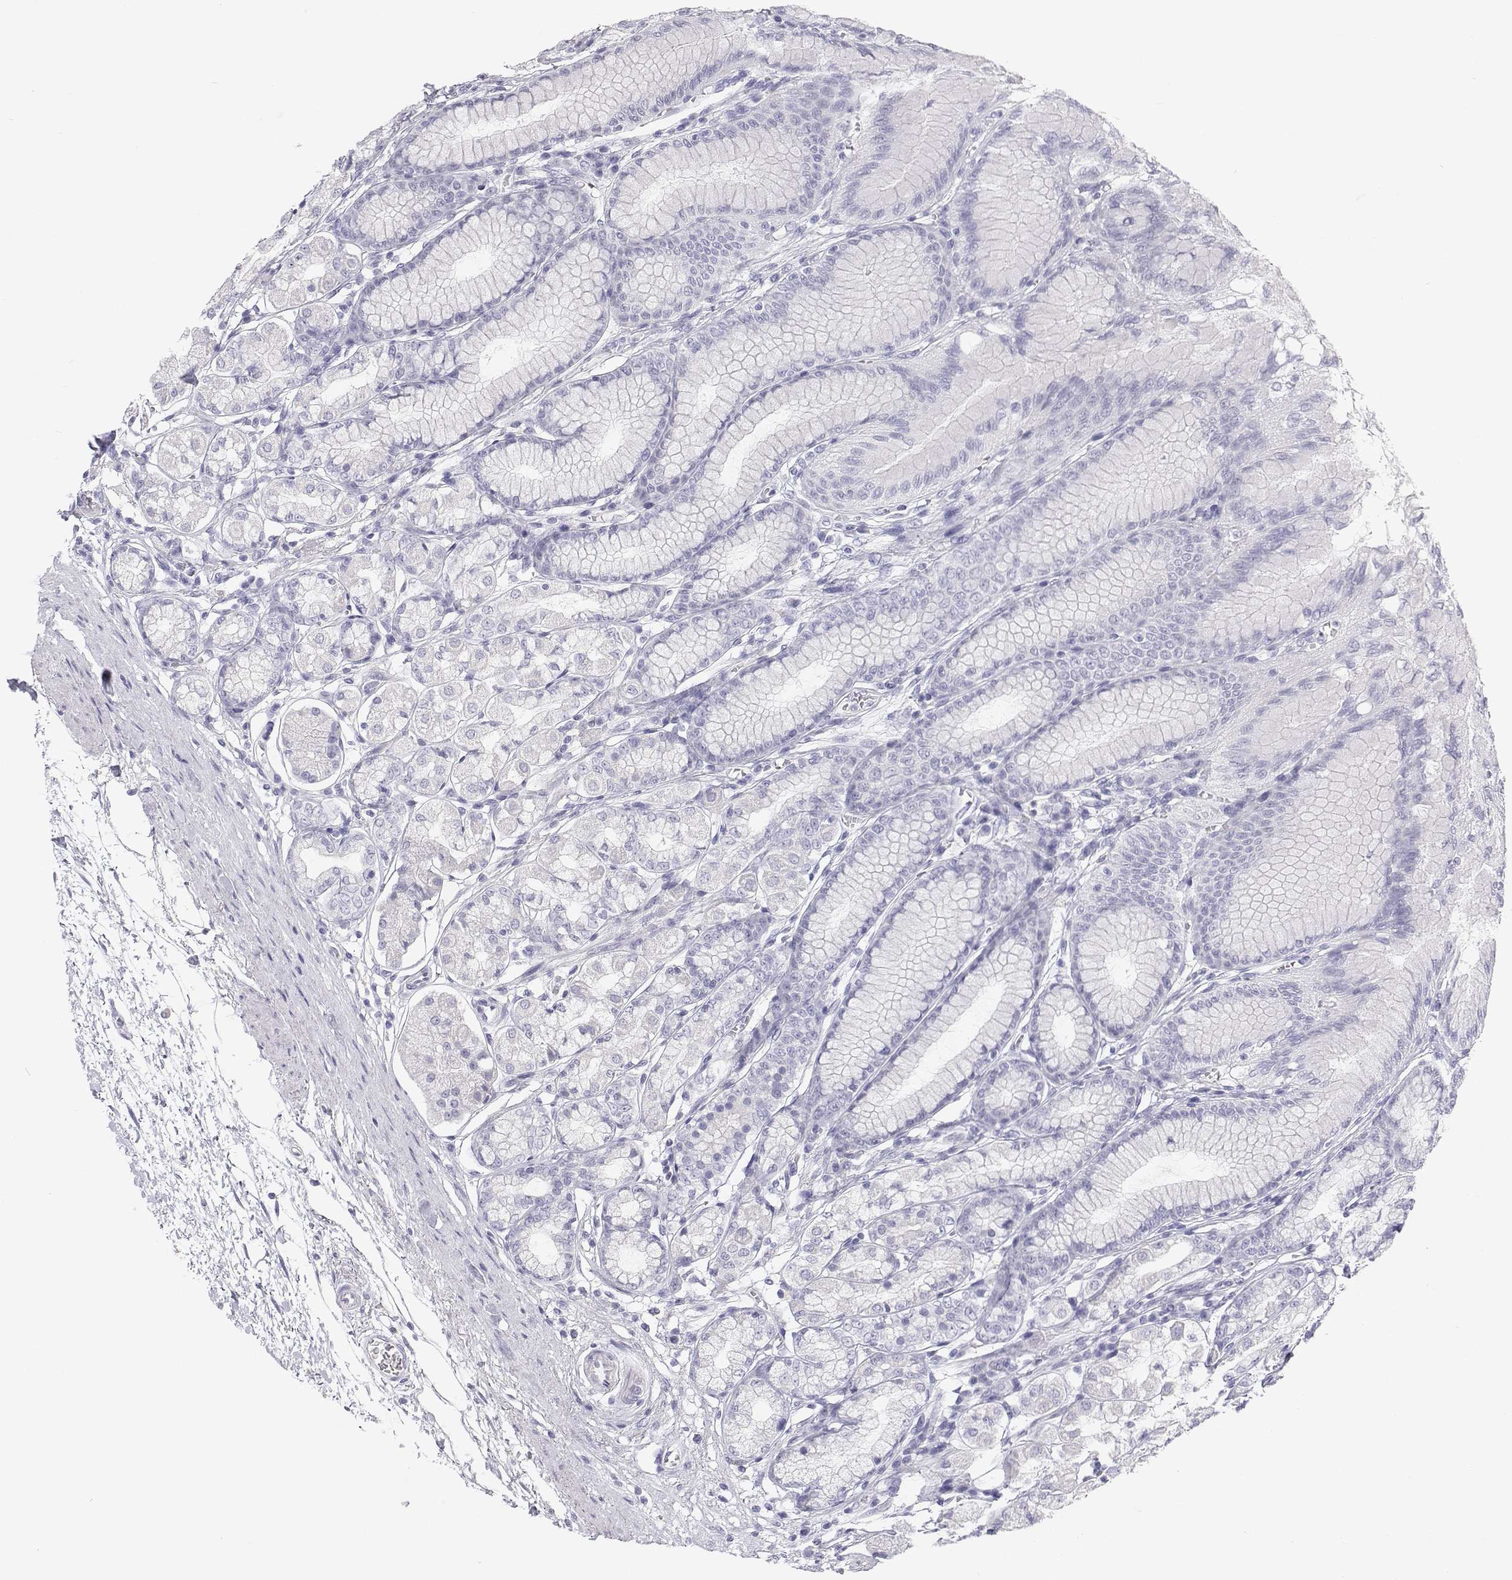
{"staining": {"intensity": "negative", "quantity": "none", "location": "none"}, "tissue": "stomach", "cell_type": "Glandular cells", "image_type": "normal", "snomed": [{"axis": "morphology", "description": "Normal tissue, NOS"}, {"axis": "topography", "description": "Stomach"}, {"axis": "topography", "description": "Stomach, lower"}], "caption": "DAB immunohistochemical staining of normal stomach demonstrates no significant staining in glandular cells.", "gene": "TTN", "patient": {"sex": "male", "age": 76}}